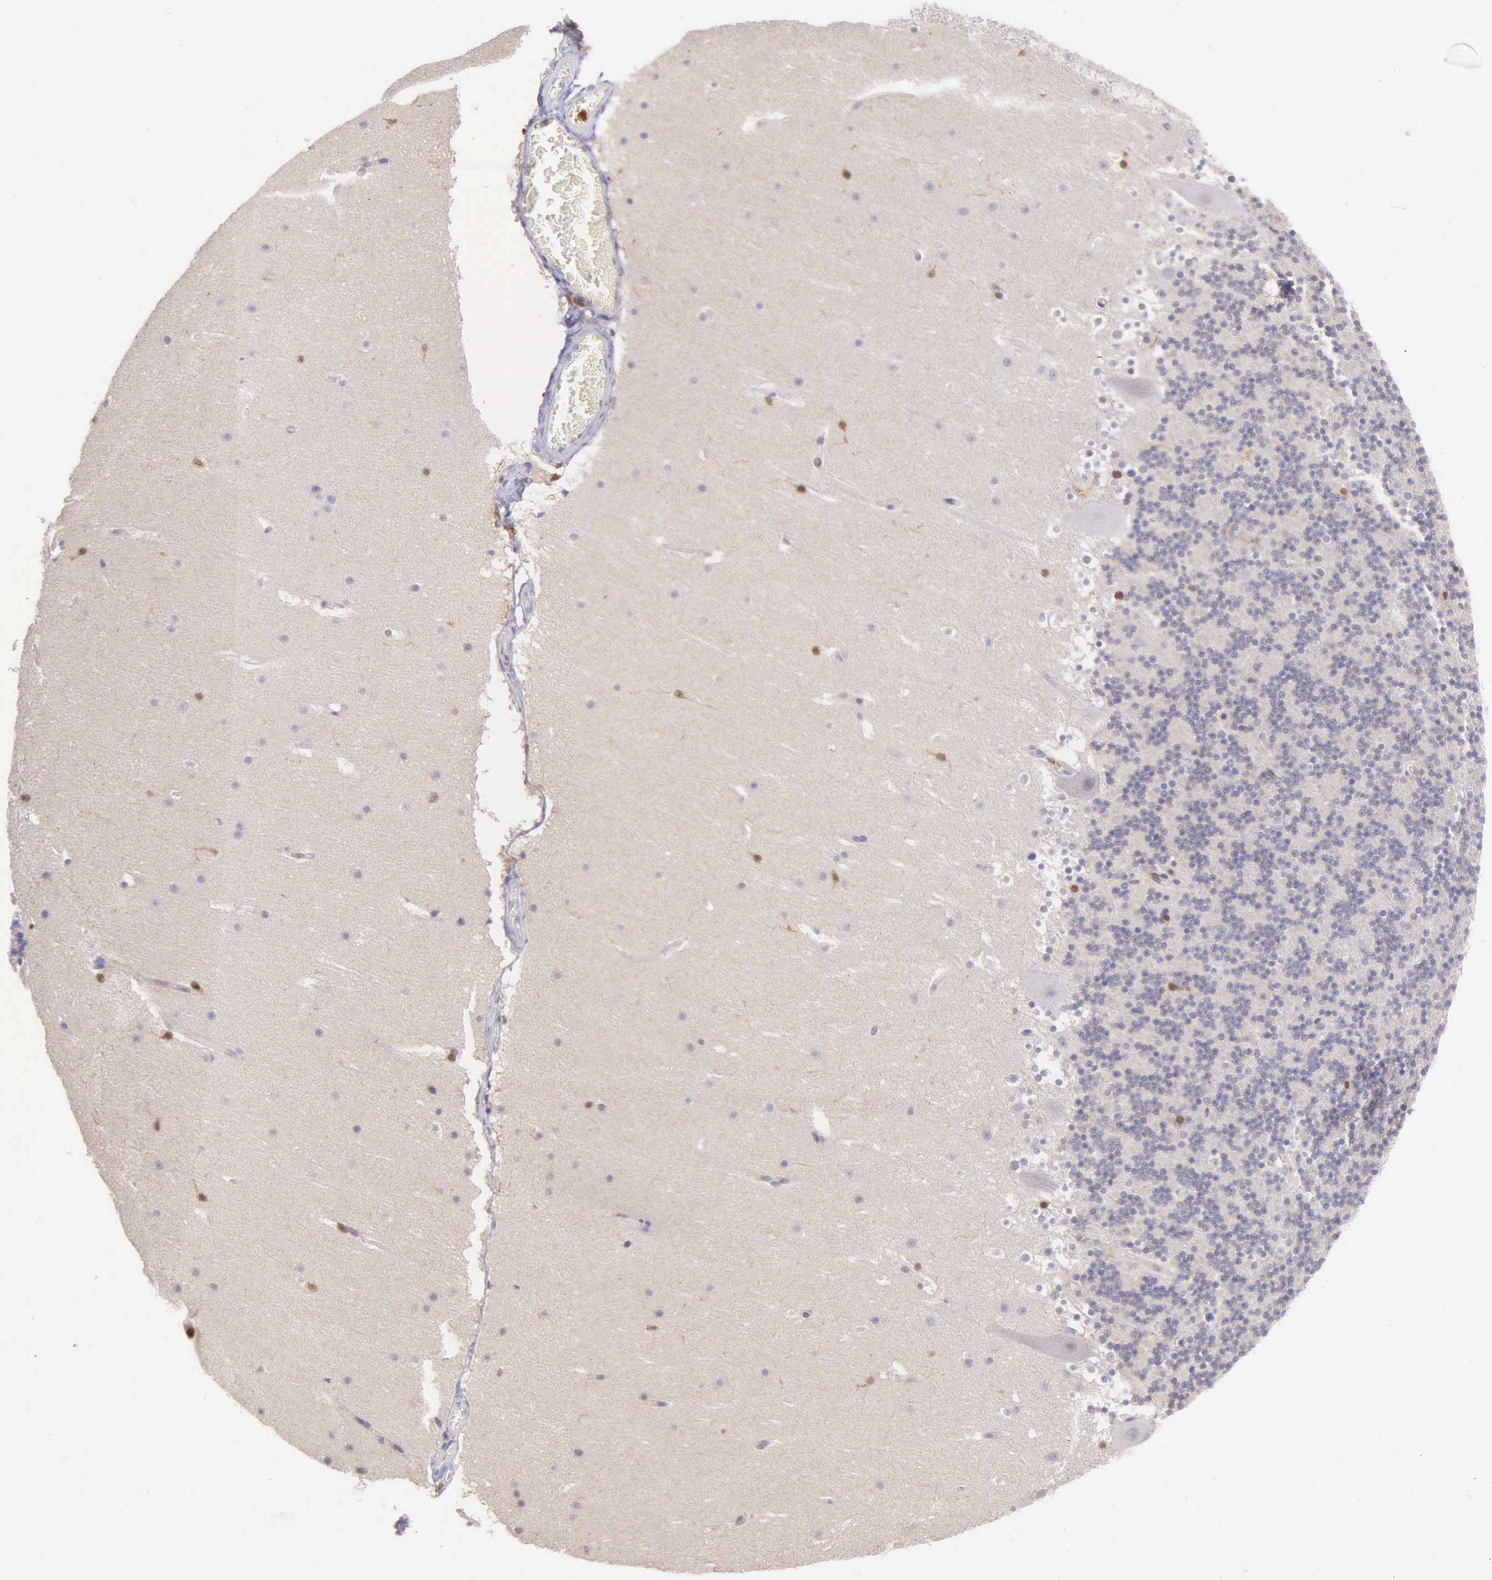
{"staining": {"intensity": "negative", "quantity": "none", "location": "none"}, "tissue": "cerebellum", "cell_type": "Cells in granular layer", "image_type": "normal", "snomed": [{"axis": "morphology", "description": "Normal tissue, NOS"}, {"axis": "topography", "description": "Cerebellum"}], "caption": "Cells in granular layer show no significant expression in normal cerebellum. (DAB (3,3'-diaminobenzidine) immunohistochemistry with hematoxylin counter stain).", "gene": "BID", "patient": {"sex": "male", "age": 45}}